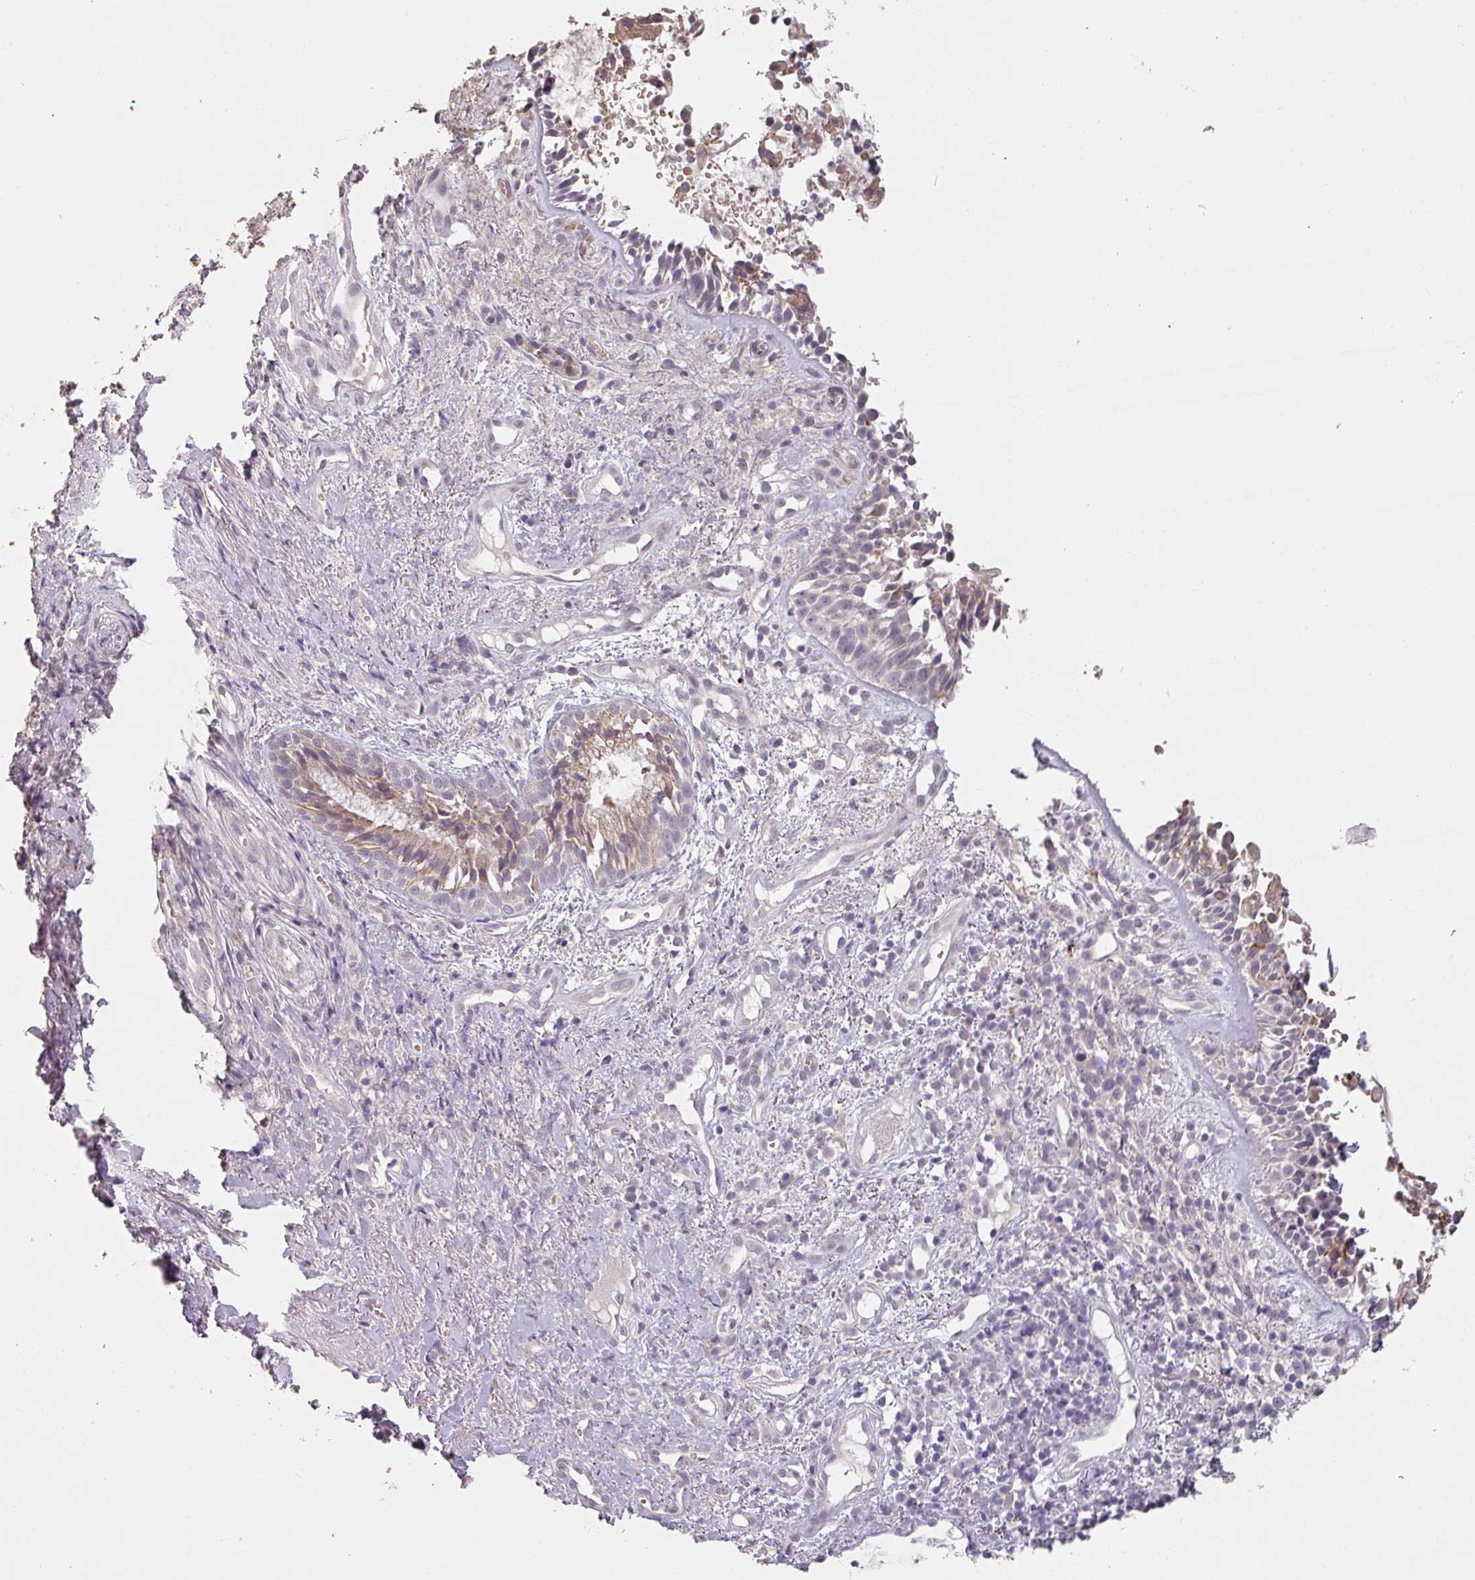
{"staining": {"intensity": "moderate", "quantity": "25%-75%", "location": "cytoplasmic/membranous"}, "tissue": "nasopharynx", "cell_type": "Respiratory epithelial cells", "image_type": "normal", "snomed": [{"axis": "morphology", "description": "Normal tissue, NOS"}, {"axis": "topography", "description": "Cartilage tissue"}, {"axis": "topography", "description": "Nasopharynx"}, {"axis": "topography", "description": "Thyroid gland"}], "caption": "This histopathology image demonstrates unremarkable nasopharynx stained with immunohistochemistry (IHC) to label a protein in brown. The cytoplasmic/membranous of respiratory epithelial cells show moderate positivity for the protein. Nuclei are counter-stained blue.", "gene": "LYPLA1", "patient": {"sex": "male", "age": 63}}